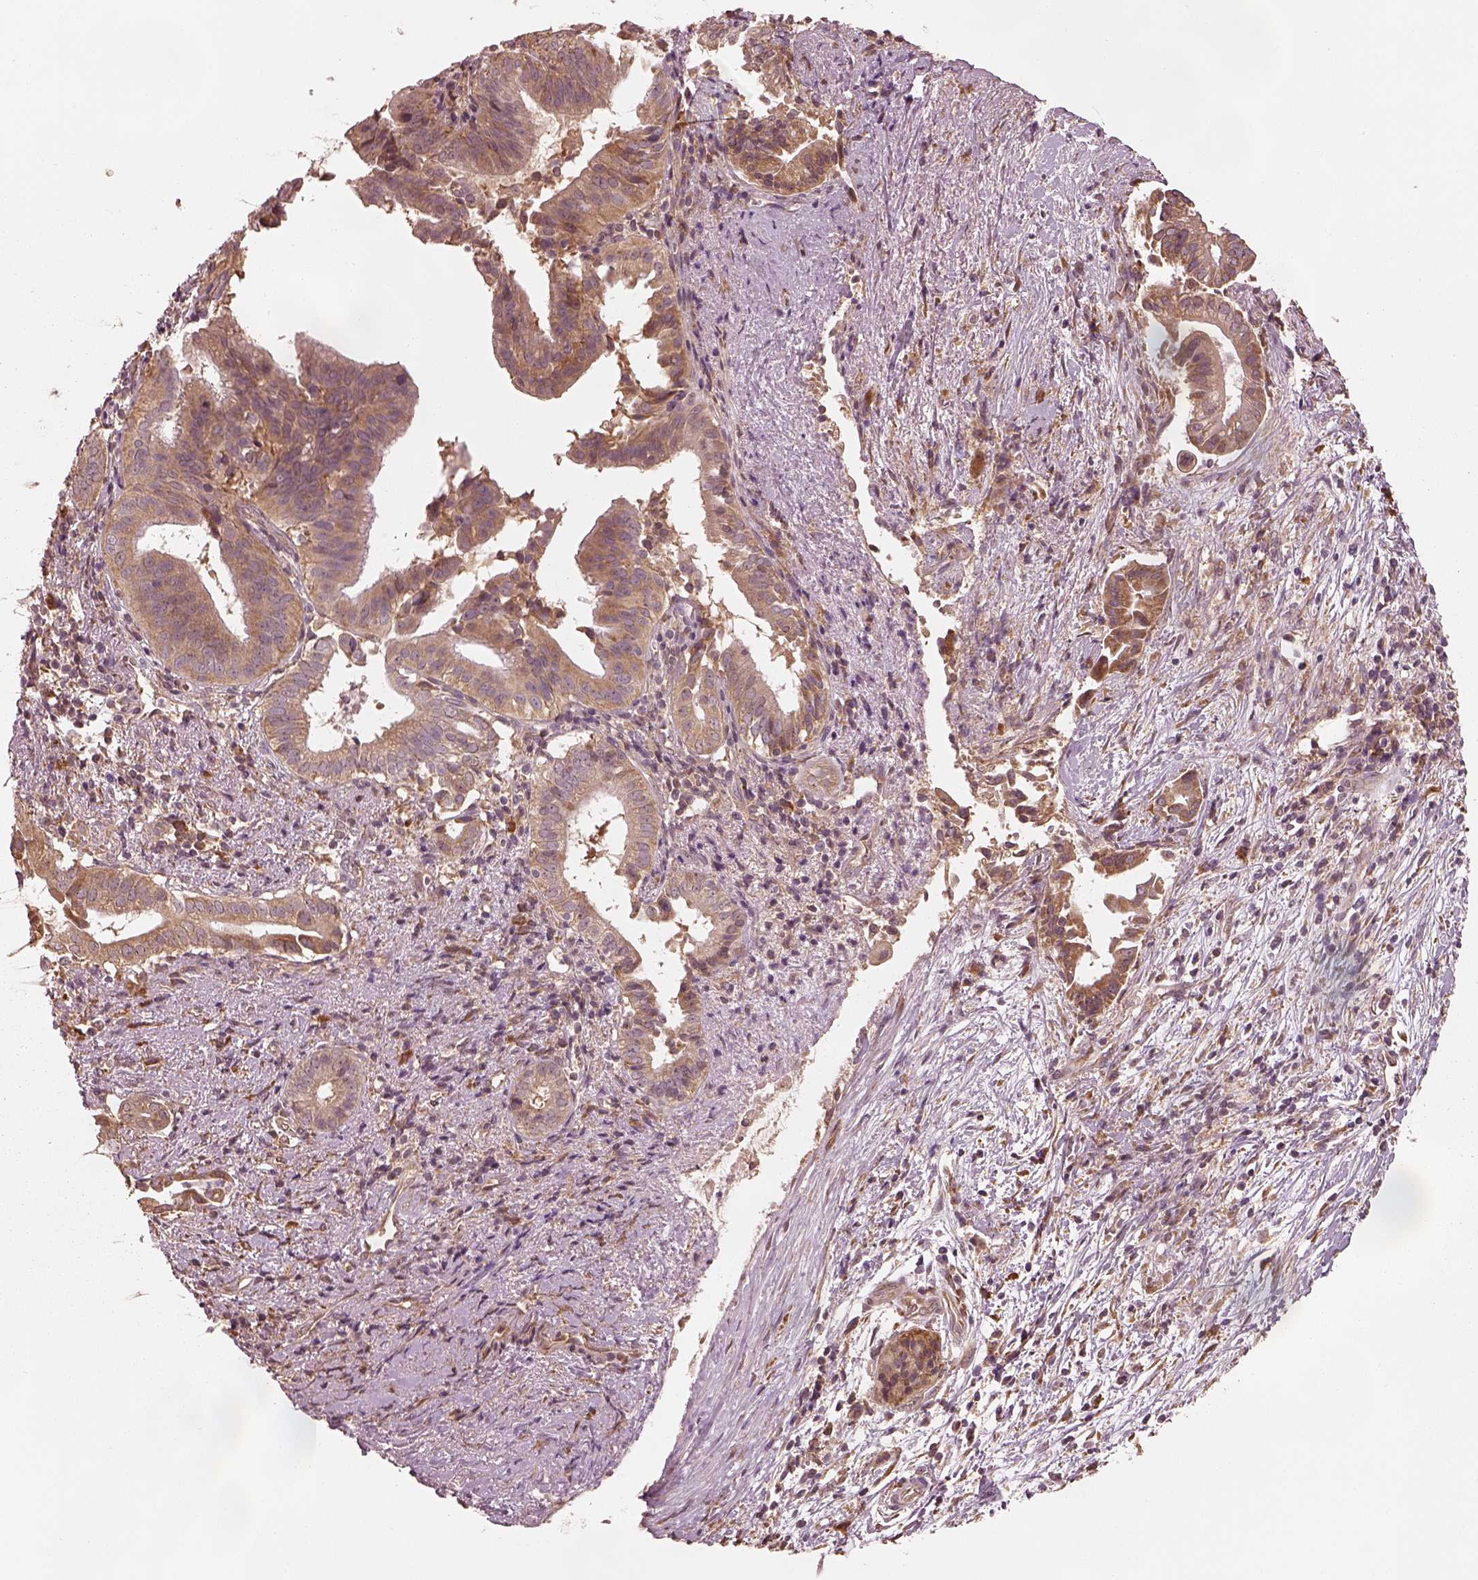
{"staining": {"intensity": "moderate", "quantity": ">75%", "location": "cytoplasmic/membranous"}, "tissue": "pancreatic cancer", "cell_type": "Tumor cells", "image_type": "cancer", "snomed": [{"axis": "morphology", "description": "Adenocarcinoma, NOS"}, {"axis": "topography", "description": "Pancreas"}], "caption": "This is an image of immunohistochemistry (IHC) staining of adenocarcinoma (pancreatic), which shows moderate expression in the cytoplasmic/membranous of tumor cells.", "gene": "RPS5", "patient": {"sex": "male", "age": 61}}